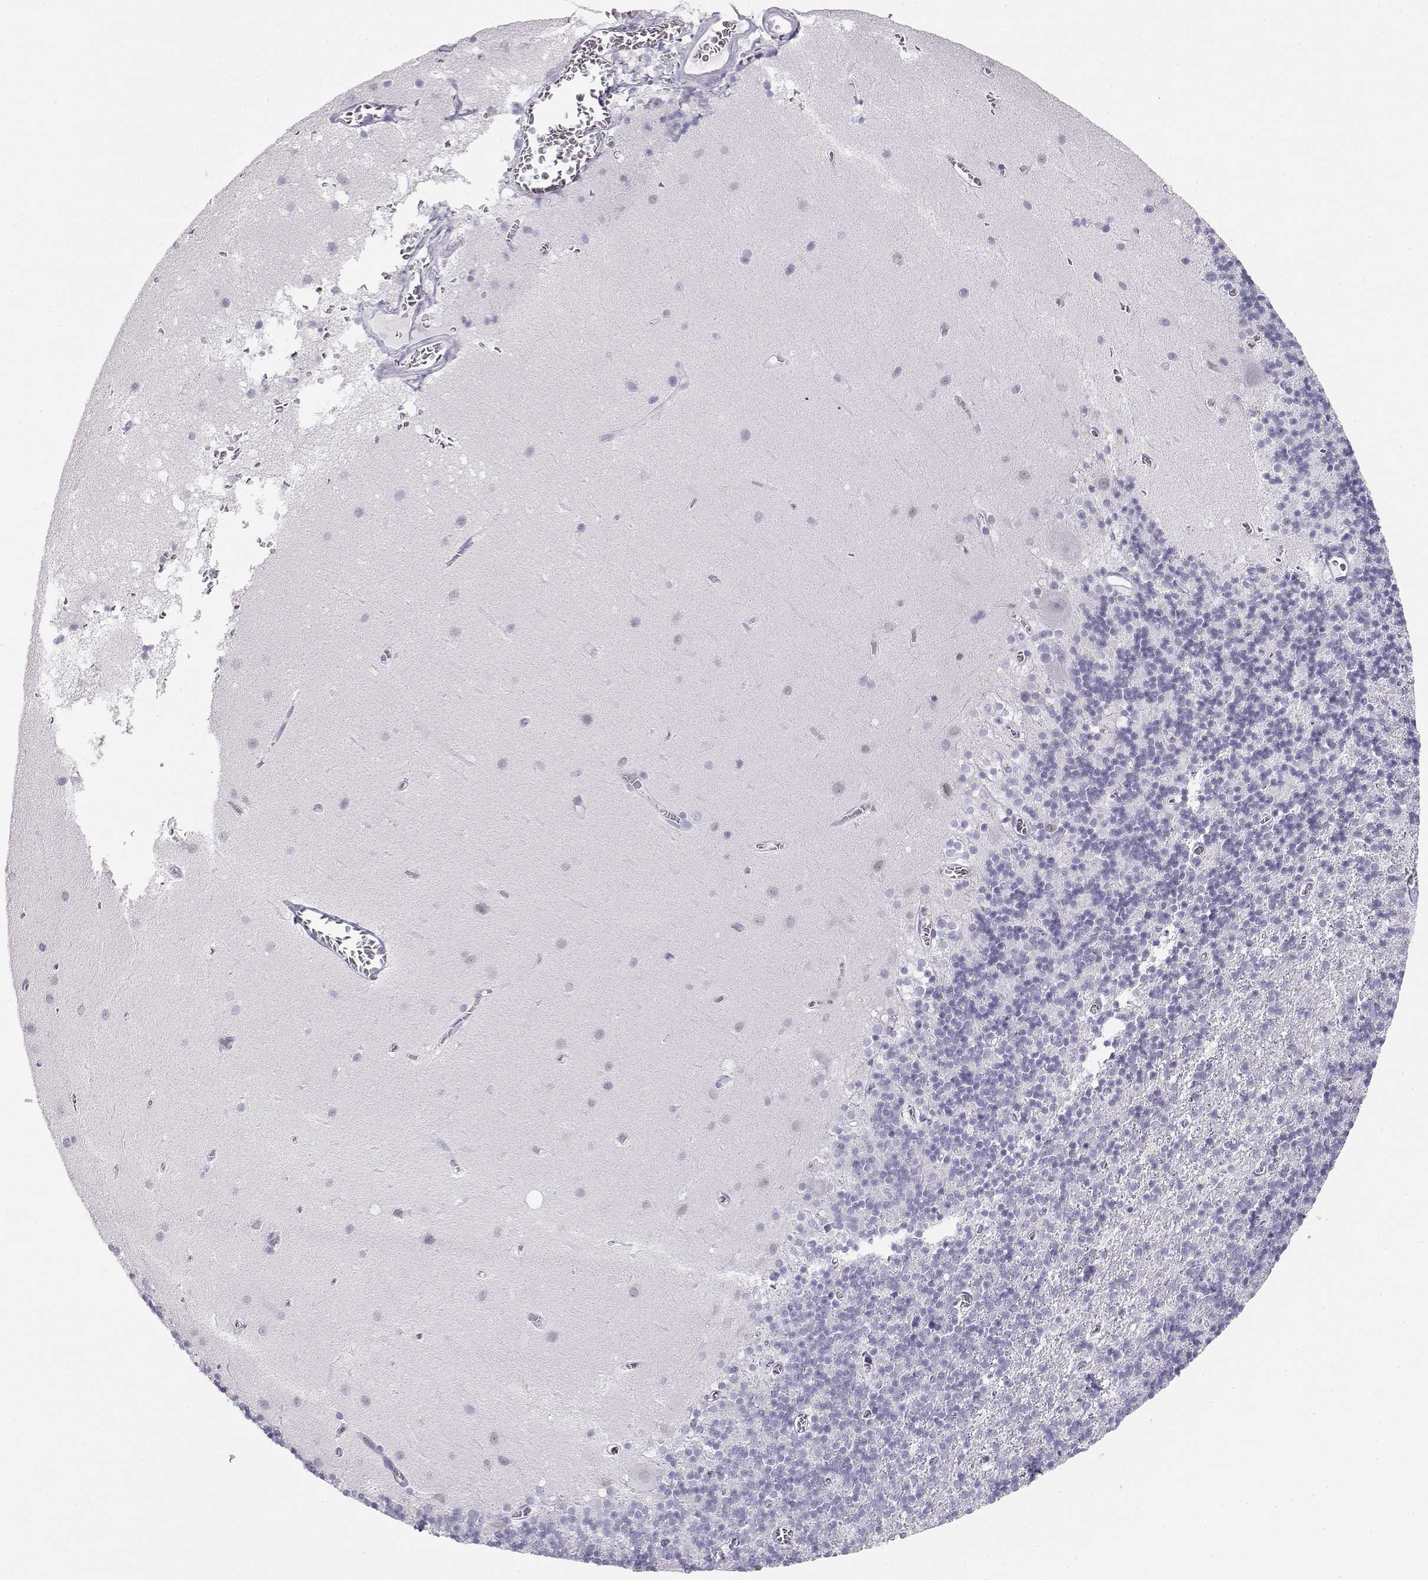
{"staining": {"intensity": "negative", "quantity": "none", "location": "none"}, "tissue": "cerebellum", "cell_type": "Cells in granular layer", "image_type": "normal", "snomed": [{"axis": "morphology", "description": "Normal tissue, NOS"}, {"axis": "topography", "description": "Cerebellum"}], "caption": "An image of human cerebellum is negative for staining in cells in granular layer. The staining is performed using DAB (3,3'-diaminobenzidine) brown chromogen with nuclei counter-stained in using hematoxylin.", "gene": "TKTL1", "patient": {"sex": "male", "age": 70}}